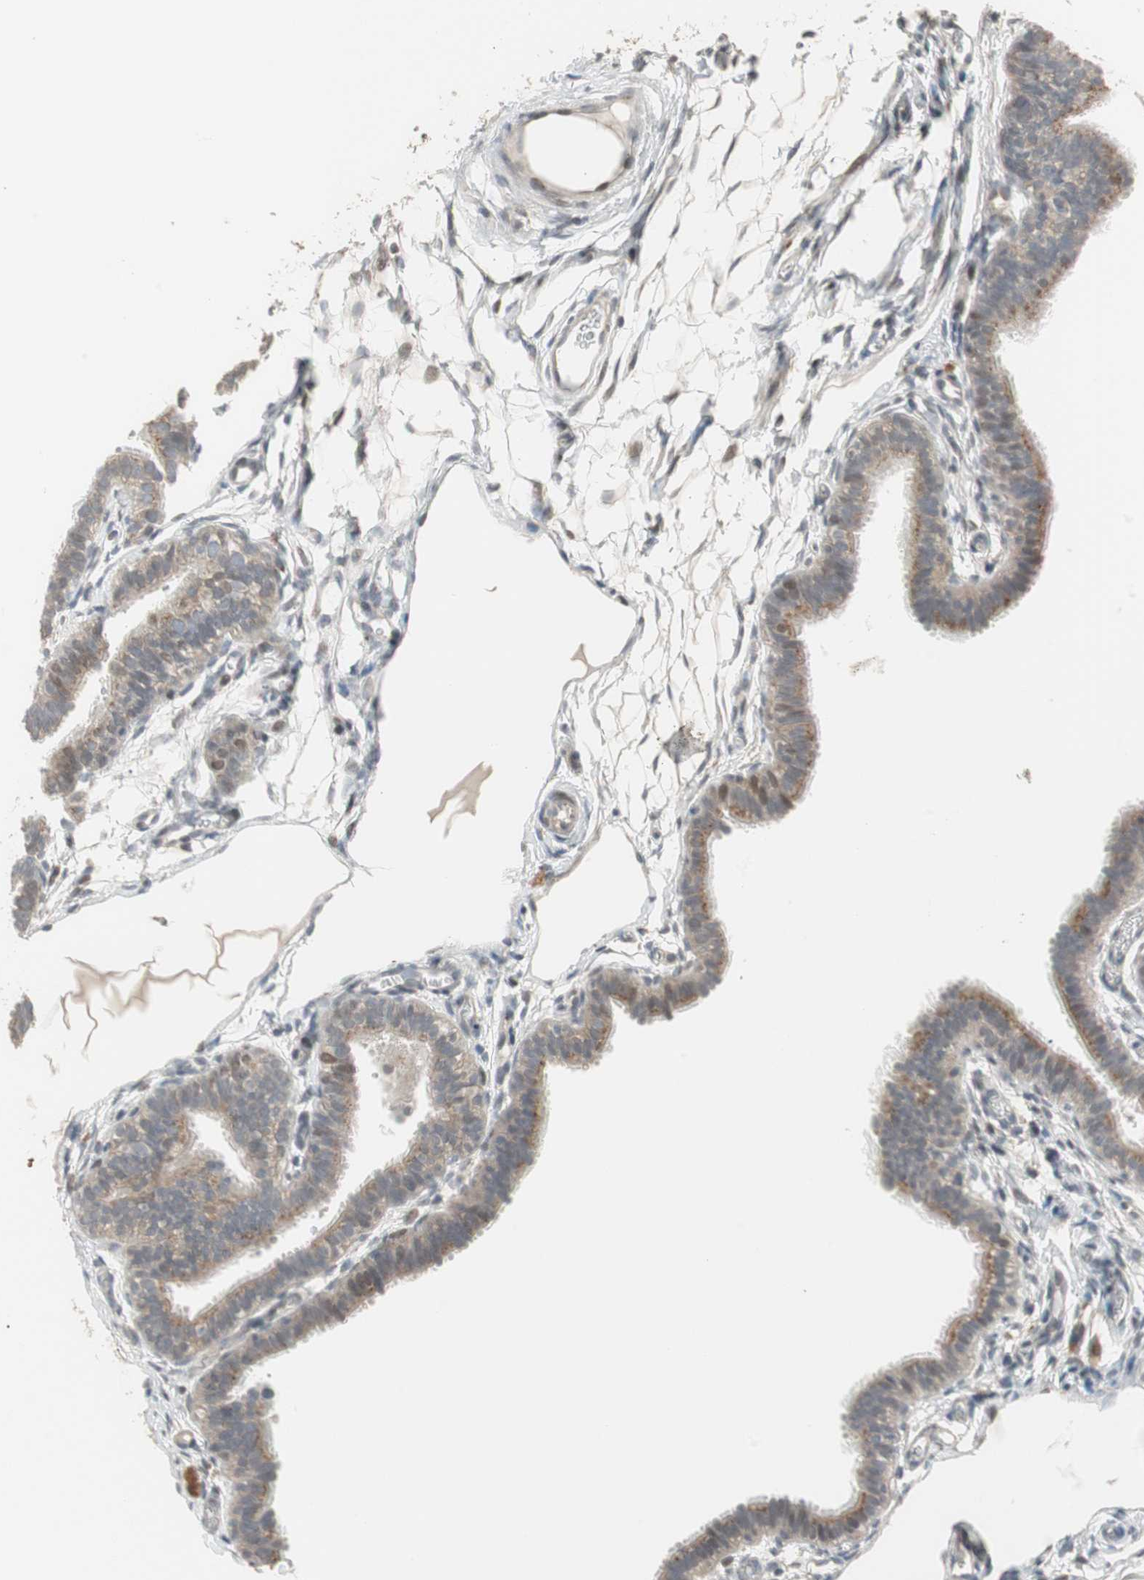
{"staining": {"intensity": "weak", "quantity": "25%-75%", "location": "cytoplasmic/membranous"}, "tissue": "fallopian tube", "cell_type": "Glandular cells", "image_type": "normal", "snomed": [{"axis": "morphology", "description": "Normal tissue, NOS"}, {"axis": "topography", "description": "Fallopian tube"}, {"axis": "topography", "description": "Placenta"}], "caption": "Brown immunohistochemical staining in unremarkable human fallopian tube displays weak cytoplasmic/membranous expression in about 25%-75% of glandular cells.", "gene": "SNX4", "patient": {"sex": "female", "age": 34}}